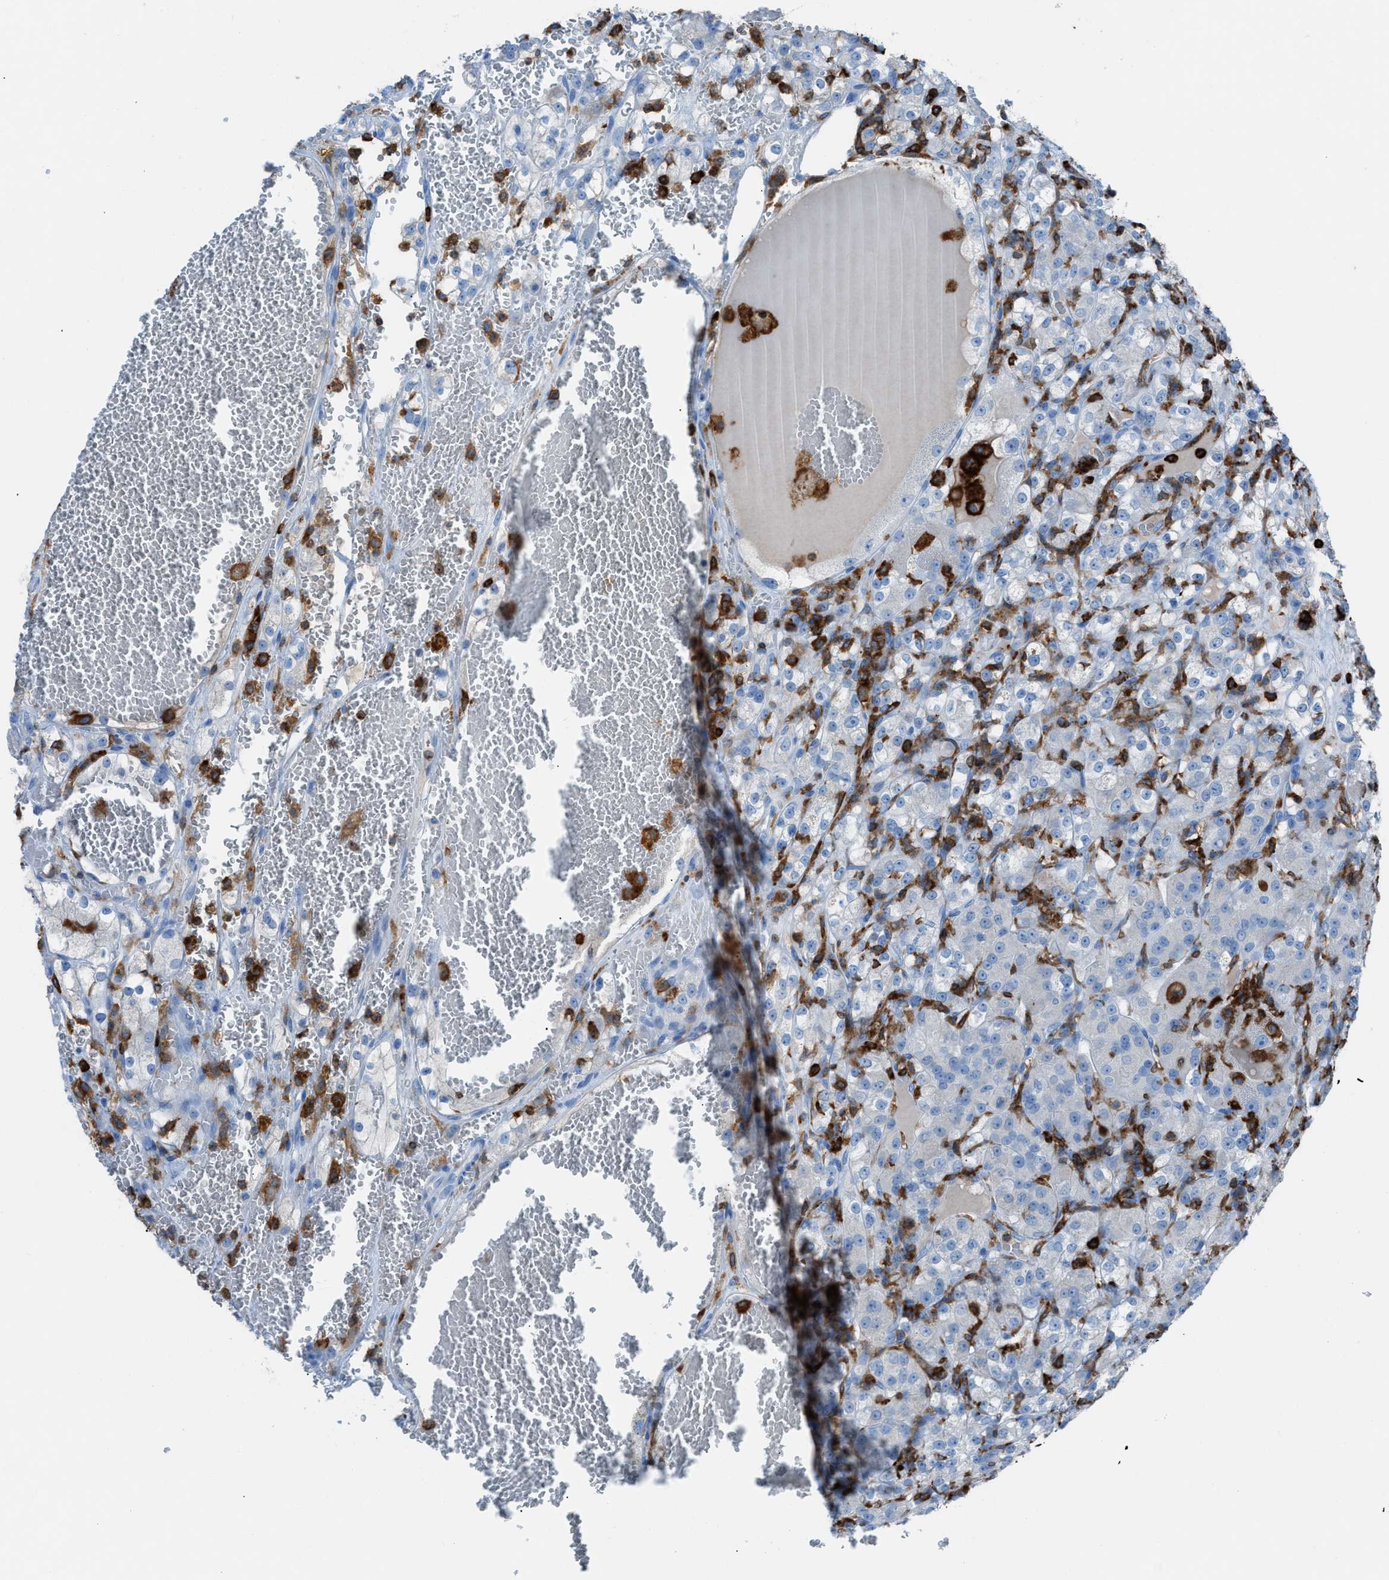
{"staining": {"intensity": "negative", "quantity": "none", "location": "none"}, "tissue": "renal cancer", "cell_type": "Tumor cells", "image_type": "cancer", "snomed": [{"axis": "morphology", "description": "Normal tissue, NOS"}, {"axis": "morphology", "description": "Adenocarcinoma, NOS"}, {"axis": "topography", "description": "Kidney"}], "caption": "Renal cancer was stained to show a protein in brown. There is no significant staining in tumor cells.", "gene": "ITGB2", "patient": {"sex": "male", "age": 61}}